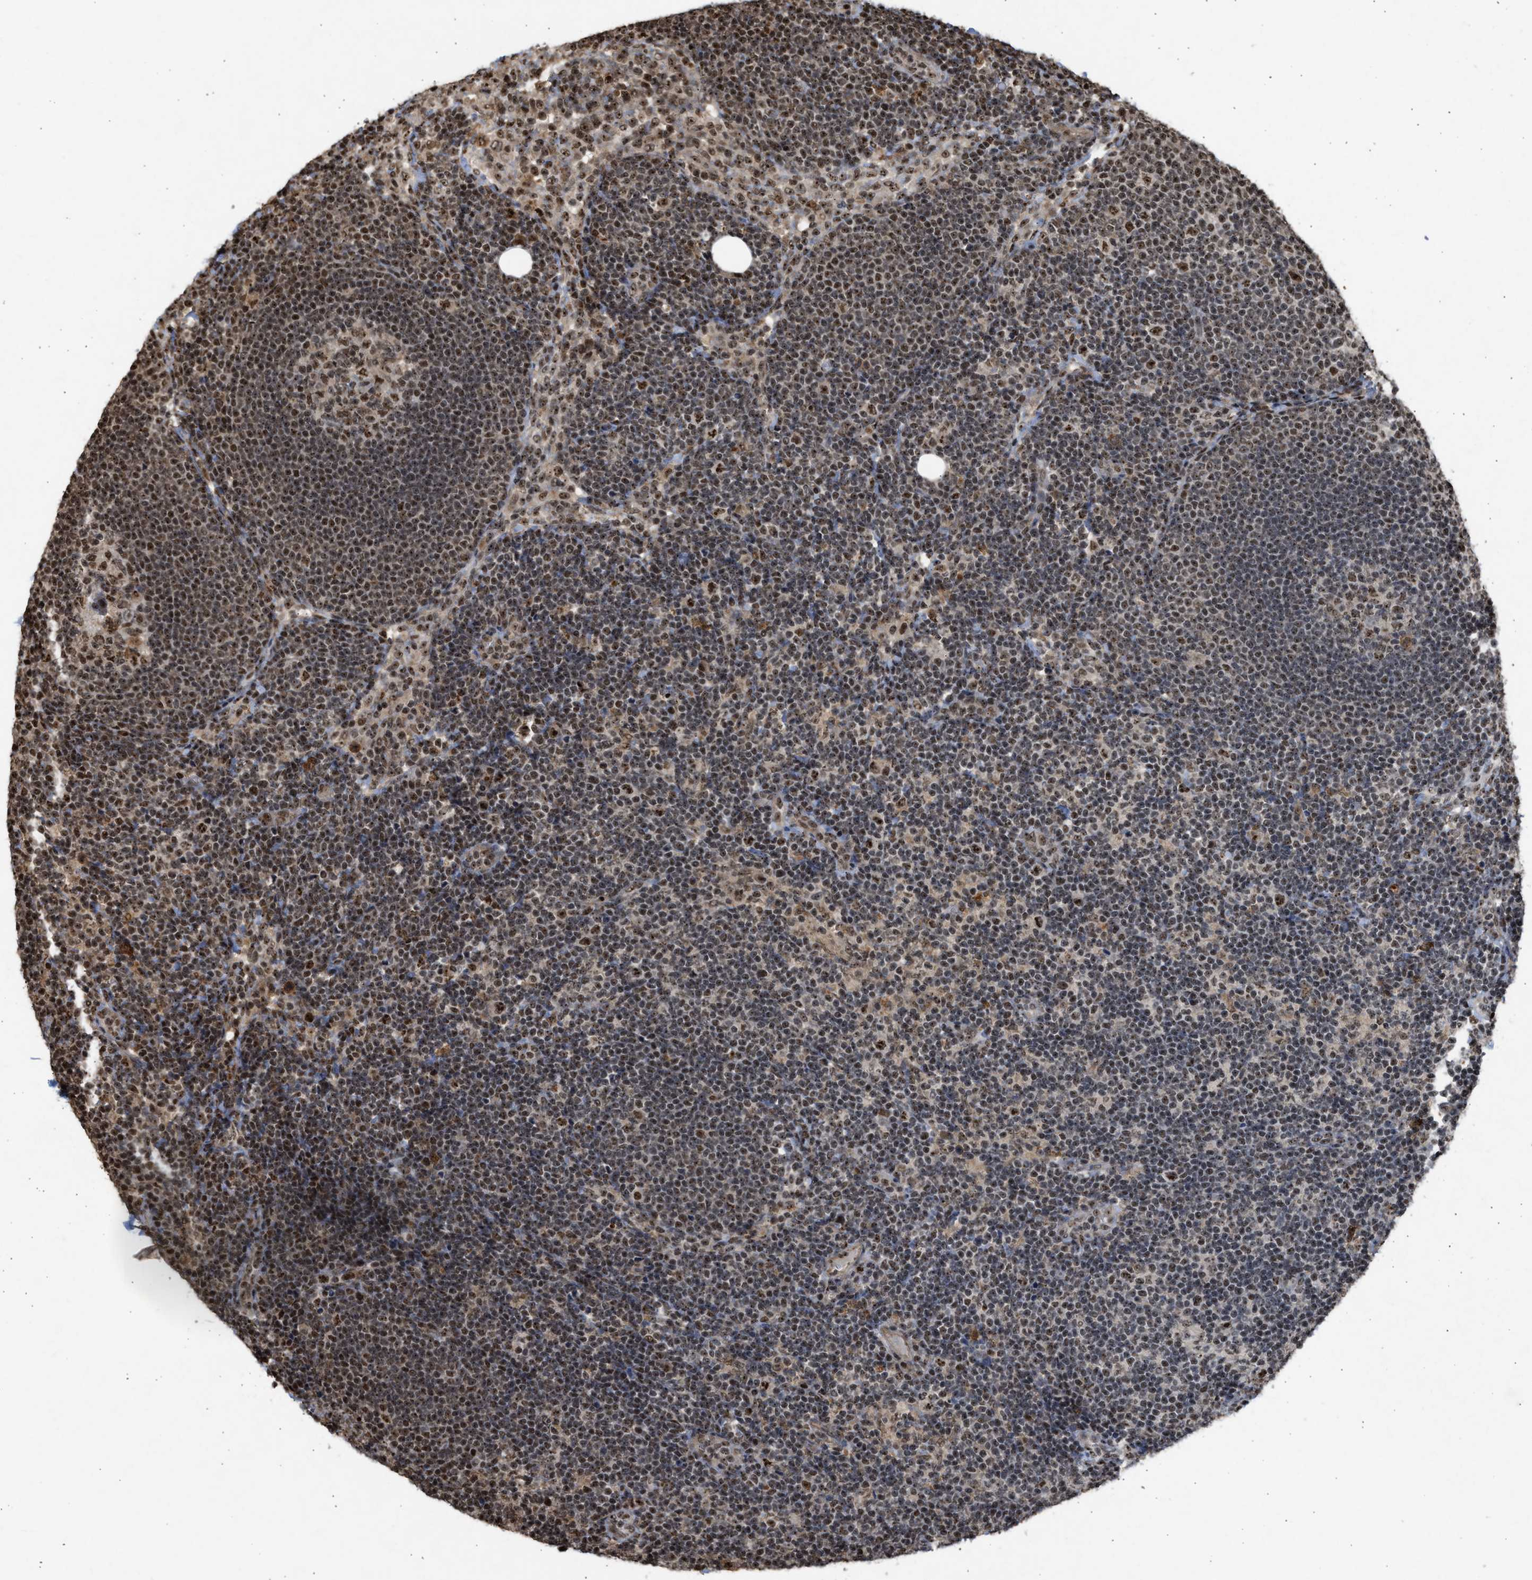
{"staining": {"intensity": "moderate", "quantity": ">75%", "location": "nuclear"}, "tissue": "lymph node", "cell_type": "Germinal center cells", "image_type": "normal", "snomed": [{"axis": "morphology", "description": "Normal tissue, NOS"}, {"axis": "morphology", "description": "Carcinoid, malignant, NOS"}, {"axis": "topography", "description": "Lymph node"}], "caption": "Immunohistochemical staining of unremarkable human lymph node exhibits medium levels of moderate nuclear positivity in about >75% of germinal center cells.", "gene": "TFDP2", "patient": {"sex": "male", "age": 47}}